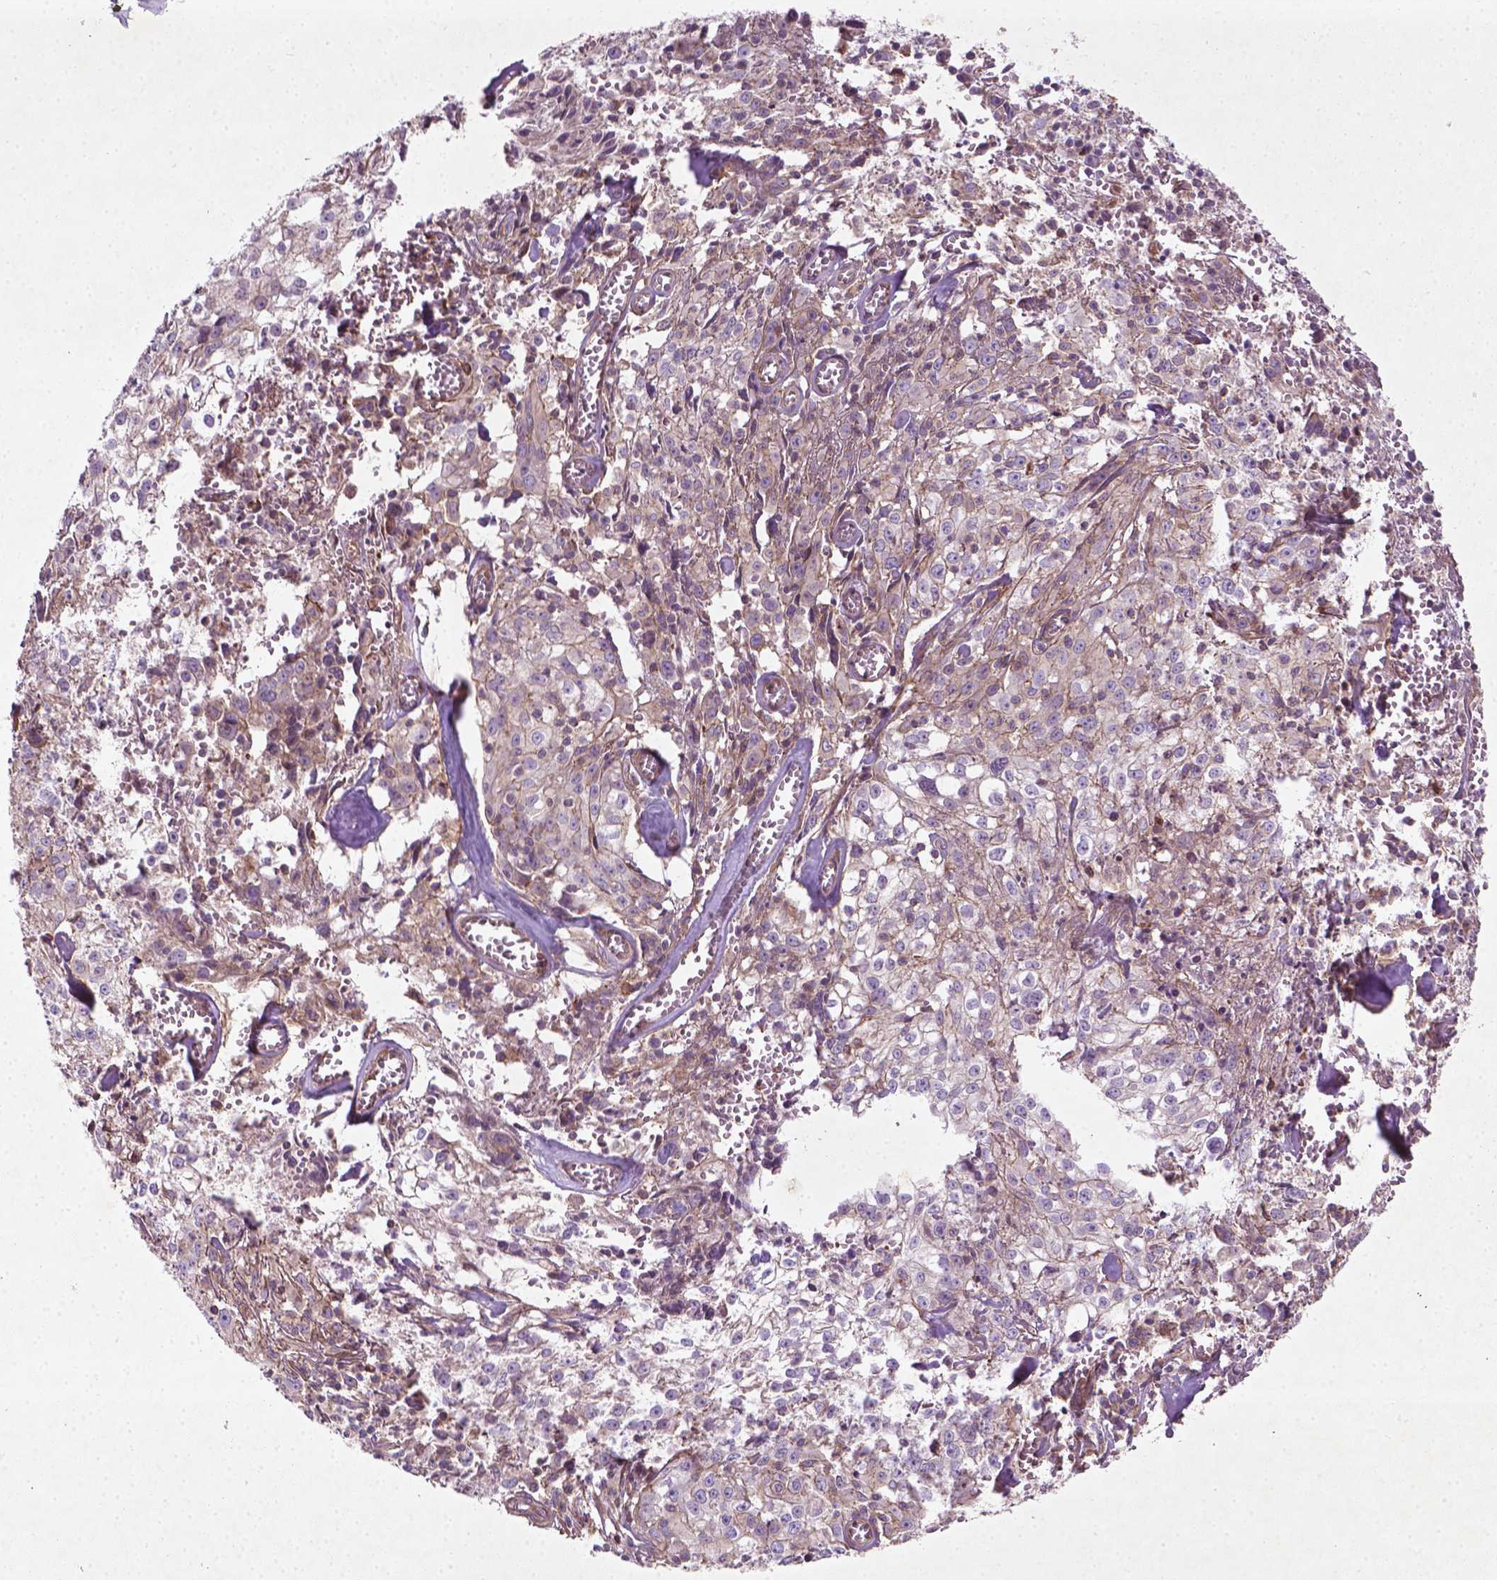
{"staining": {"intensity": "negative", "quantity": "none", "location": "none"}, "tissue": "cervical cancer", "cell_type": "Tumor cells", "image_type": "cancer", "snomed": [{"axis": "morphology", "description": "Squamous cell carcinoma, NOS"}, {"axis": "topography", "description": "Cervix"}], "caption": "Immunohistochemical staining of cervical squamous cell carcinoma demonstrates no significant expression in tumor cells.", "gene": "TCHP", "patient": {"sex": "female", "age": 85}}